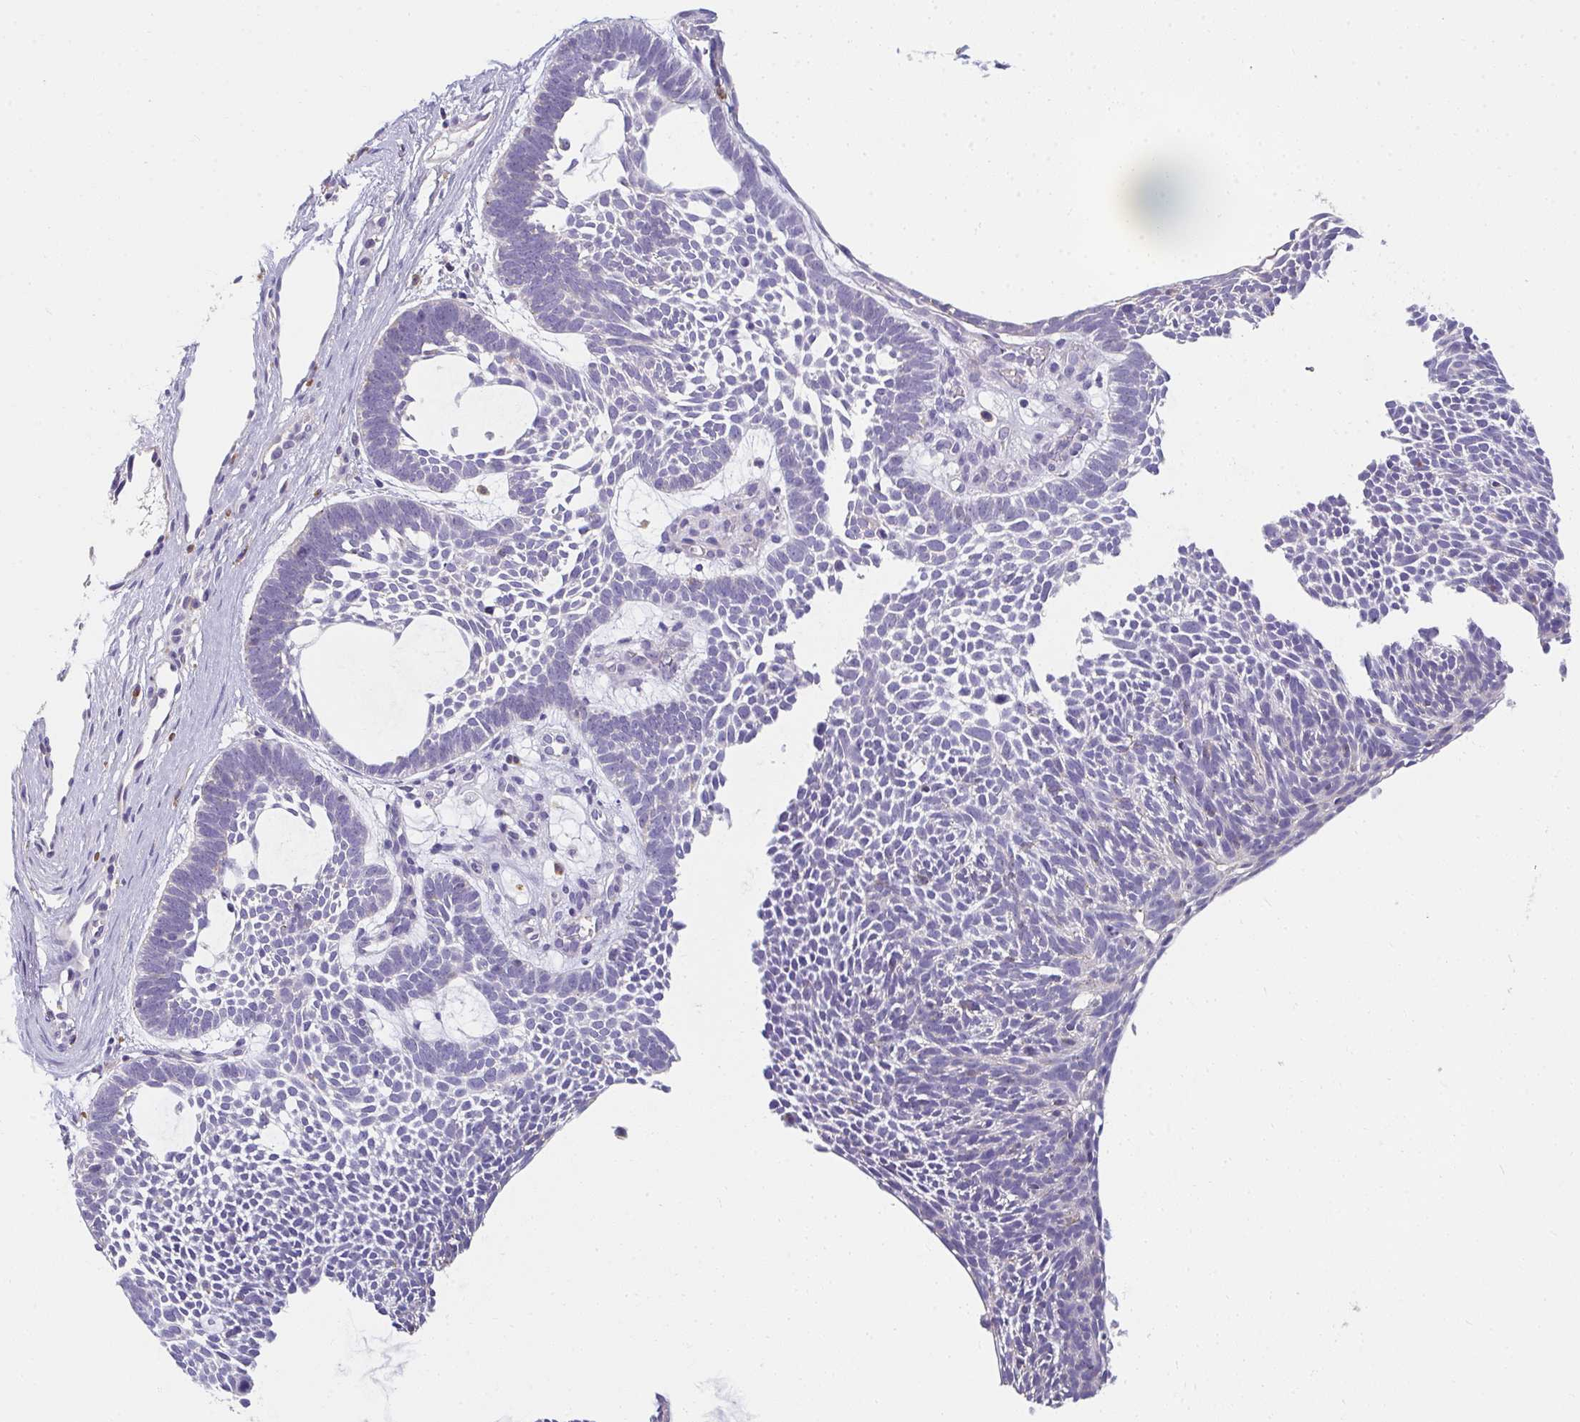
{"staining": {"intensity": "negative", "quantity": "none", "location": "none"}, "tissue": "skin cancer", "cell_type": "Tumor cells", "image_type": "cancer", "snomed": [{"axis": "morphology", "description": "Basal cell carcinoma"}, {"axis": "topography", "description": "Skin"}, {"axis": "topography", "description": "Skin of face"}], "caption": "IHC photomicrograph of neoplastic tissue: basal cell carcinoma (skin) stained with DAB shows no significant protein expression in tumor cells.", "gene": "EIF1AD", "patient": {"sex": "male", "age": 83}}